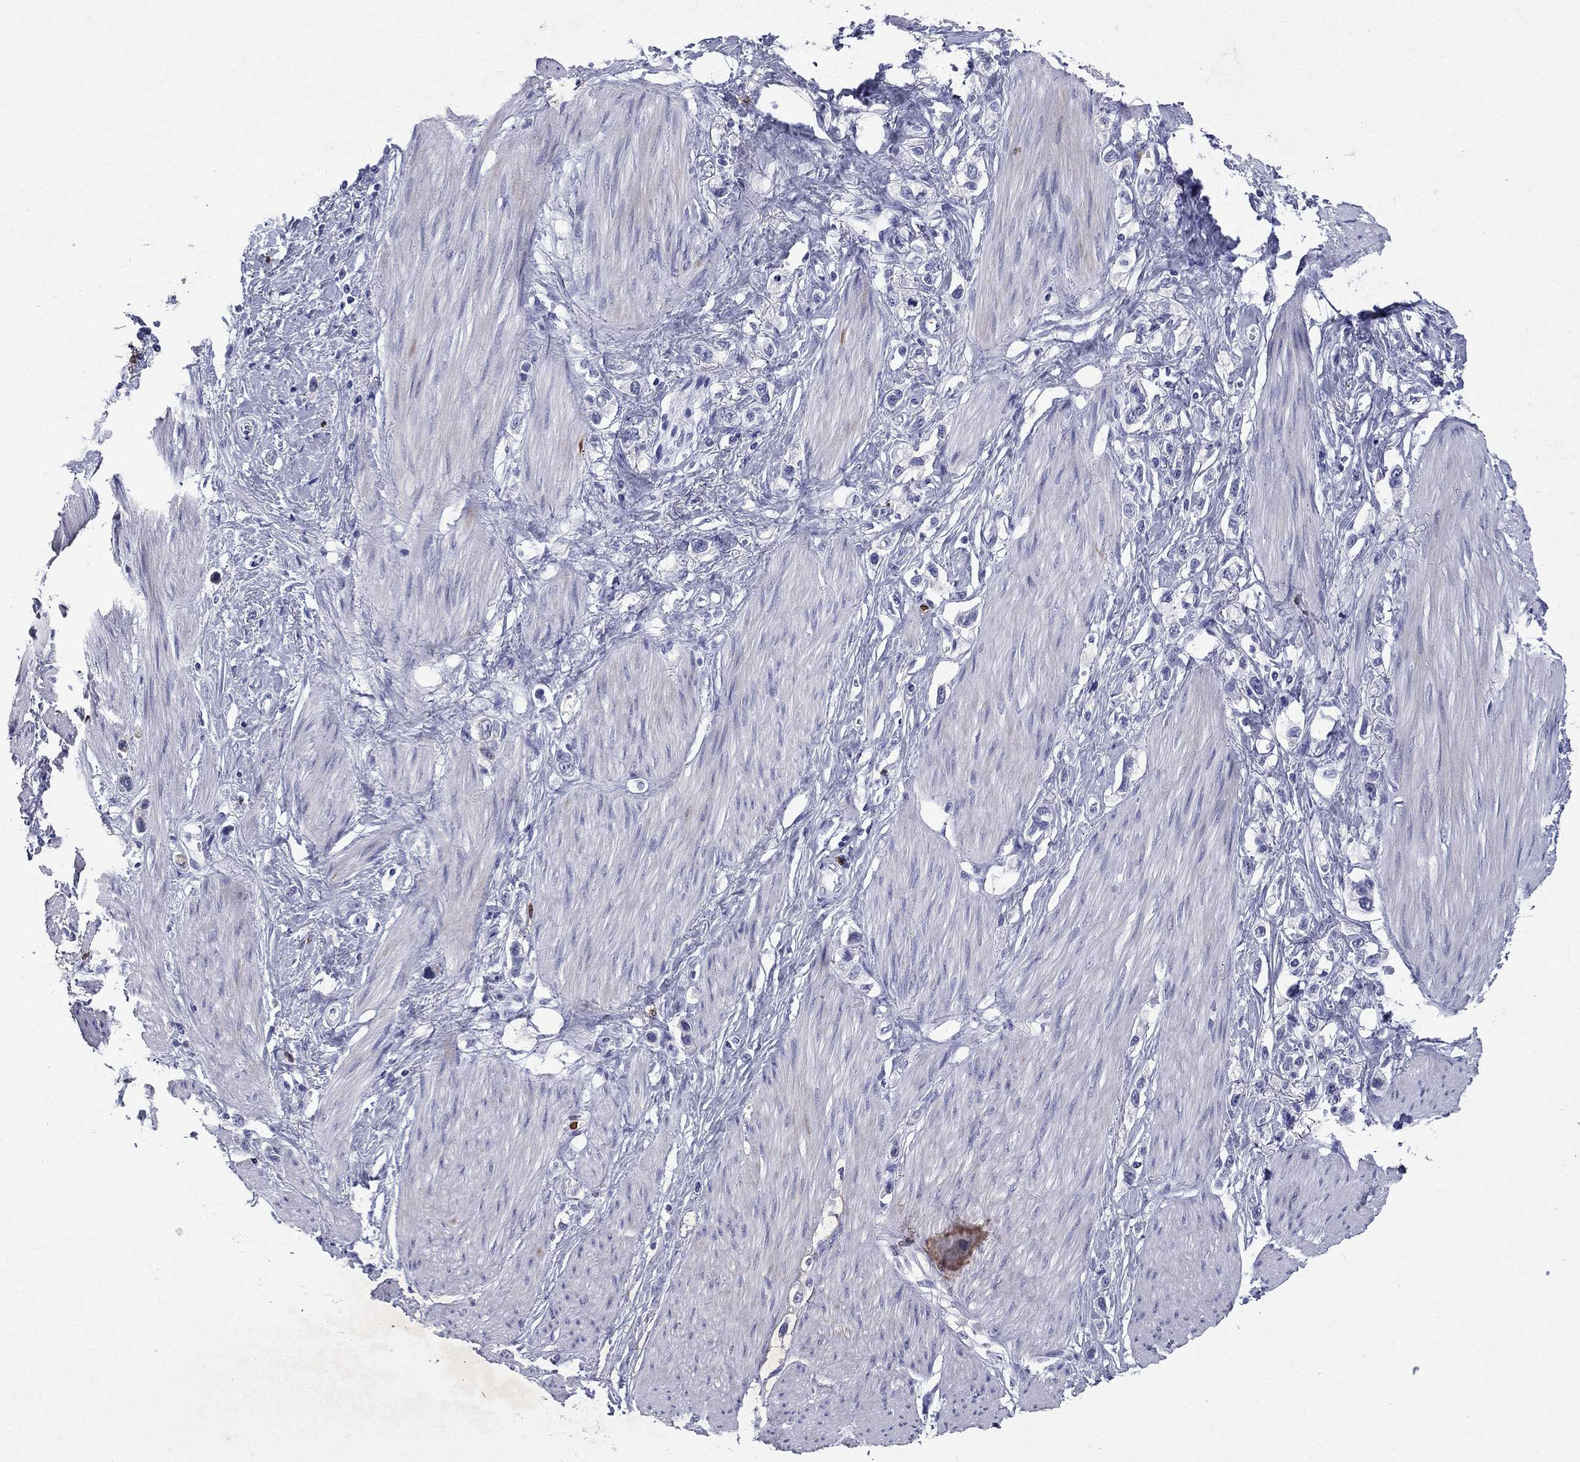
{"staining": {"intensity": "negative", "quantity": "none", "location": "none"}, "tissue": "stomach cancer", "cell_type": "Tumor cells", "image_type": "cancer", "snomed": [{"axis": "morphology", "description": "Normal tissue, NOS"}, {"axis": "morphology", "description": "Adenocarcinoma, NOS"}, {"axis": "morphology", "description": "Adenocarcinoma, High grade"}, {"axis": "topography", "description": "Stomach, upper"}, {"axis": "topography", "description": "Stomach"}], "caption": "Immunohistochemistry micrograph of adenocarcinoma (stomach) stained for a protein (brown), which exhibits no staining in tumor cells.", "gene": "TRIM29", "patient": {"sex": "female", "age": 65}}